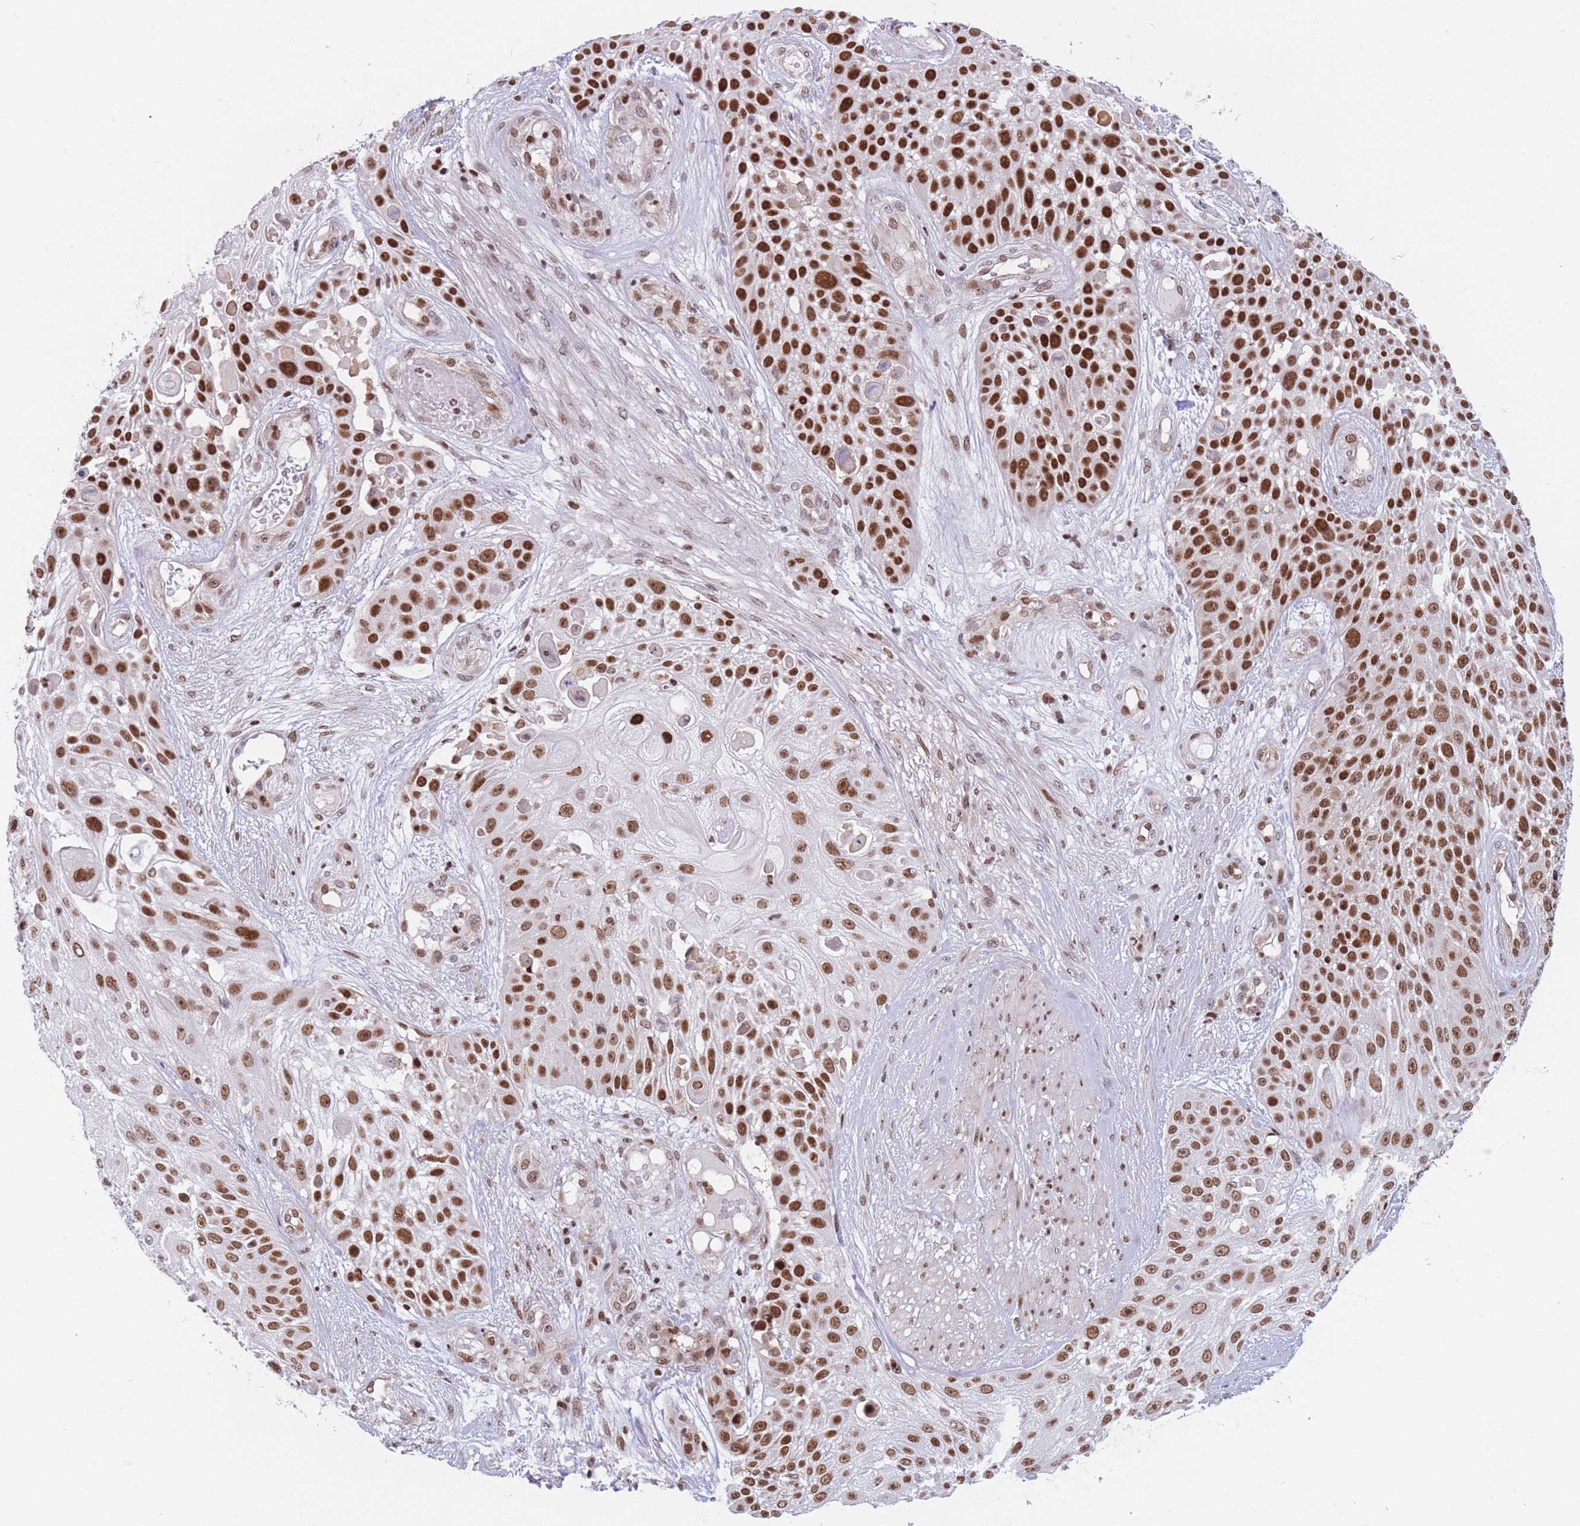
{"staining": {"intensity": "strong", "quantity": ">75%", "location": "nuclear"}, "tissue": "skin cancer", "cell_type": "Tumor cells", "image_type": "cancer", "snomed": [{"axis": "morphology", "description": "Squamous cell carcinoma, NOS"}, {"axis": "topography", "description": "Skin"}], "caption": "Skin cancer (squamous cell carcinoma) tissue demonstrates strong nuclear staining in approximately >75% of tumor cells", "gene": "DNAJC3", "patient": {"sex": "female", "age": 86}}